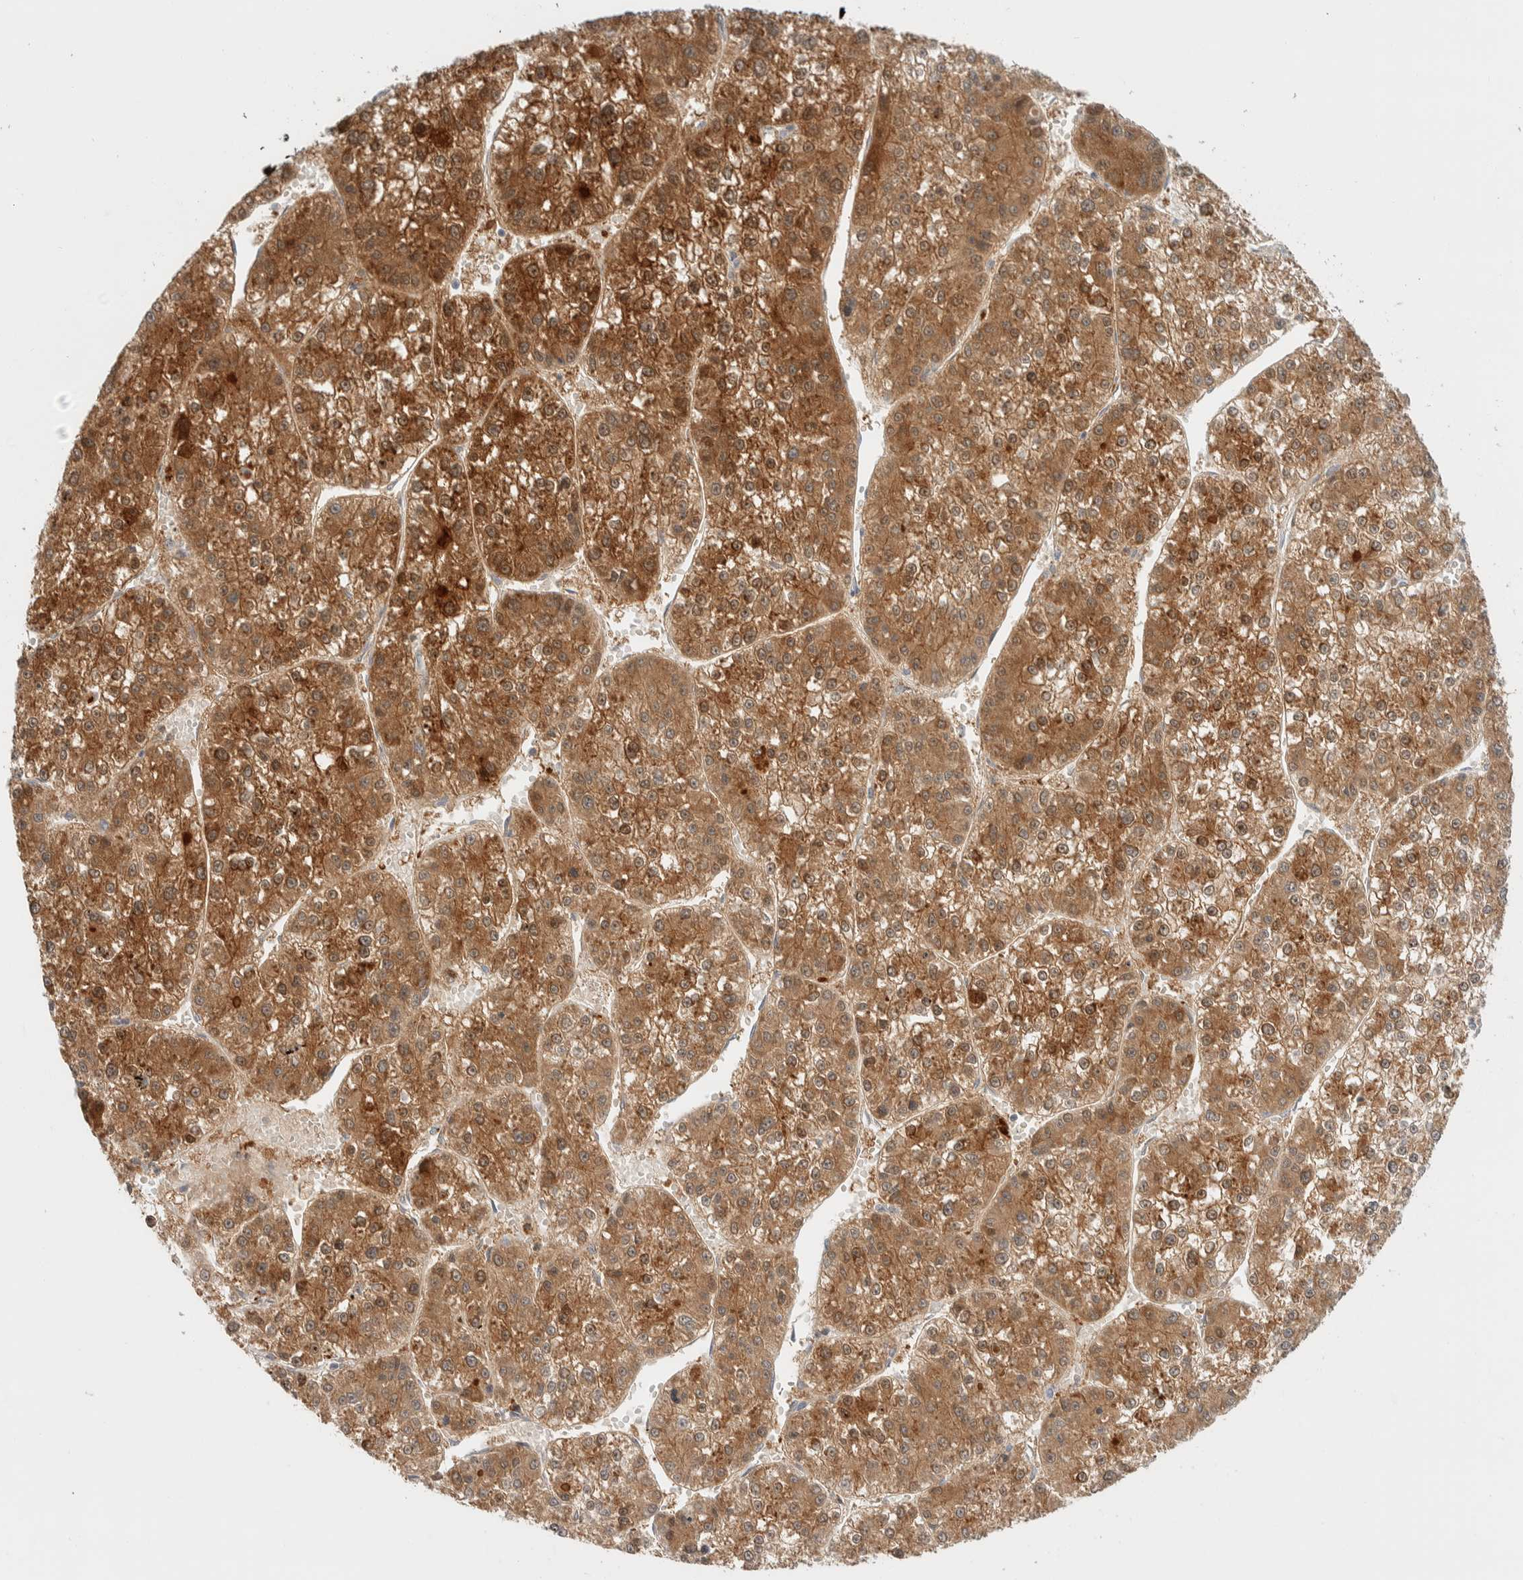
{"staining": {"intensity": "moderate", "quantity": ">75%", "location": "cytoplasmic/membranous,nuclear"}, "tissue": "liver cancer", "cell_type": "Tumor cells", "image_type": "cancer", "snomed": [{"axis": "morphology", "description": "Carcinoma, Hepatocellular, NOS"}, {"axis": "topography", "description": "Liver"}], "caption": "There is medium levels of moderate cytoplasmic/membranous and nuclear expression in tumor cells of liver hepatocellular carcinoma, as demonstrated by immunohistochemical staining (brown color).", "gene": "GCLM", "patient": {"sex": "female", "age": 73}}